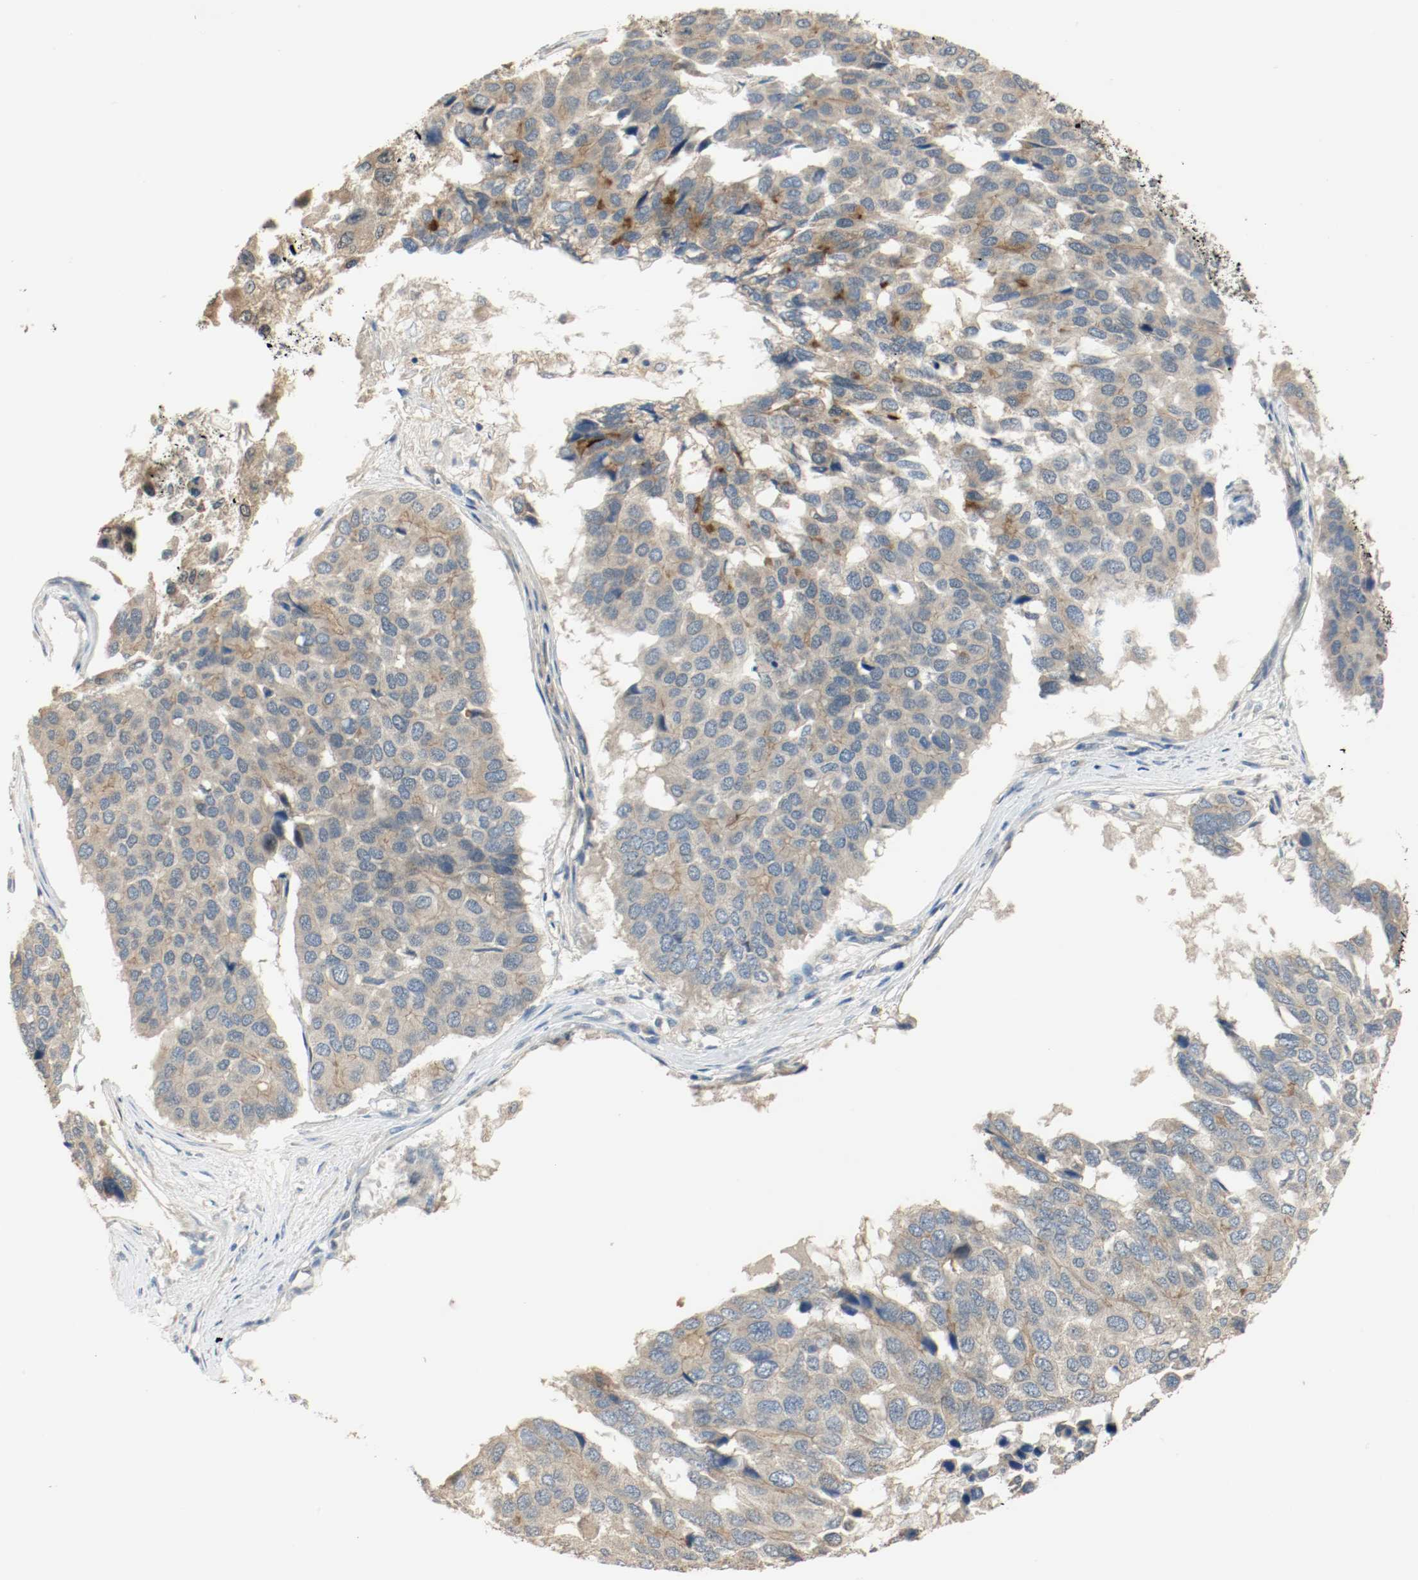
{"staining": {"intensity": "strong", "quantity": "<25%", "location": "cytoplasmic/membranous"}, "tissue": "pancreatic cancer", "cell_type": "Tumor cells", "image_type": "cancer", "snomed": [{"axis": "morphology", "description": "Adenocarcinoma, NOS"}, {"axis": "topography", "description": "Pancreas"}], "caption": "Protein analysis of pancreatic cancer tissue demonstrates strong cytoplasmic/membranous staining in about <25% of tumor cells.", "gene": "MELTF", "patient": {"sex": "male", "age": 50}}